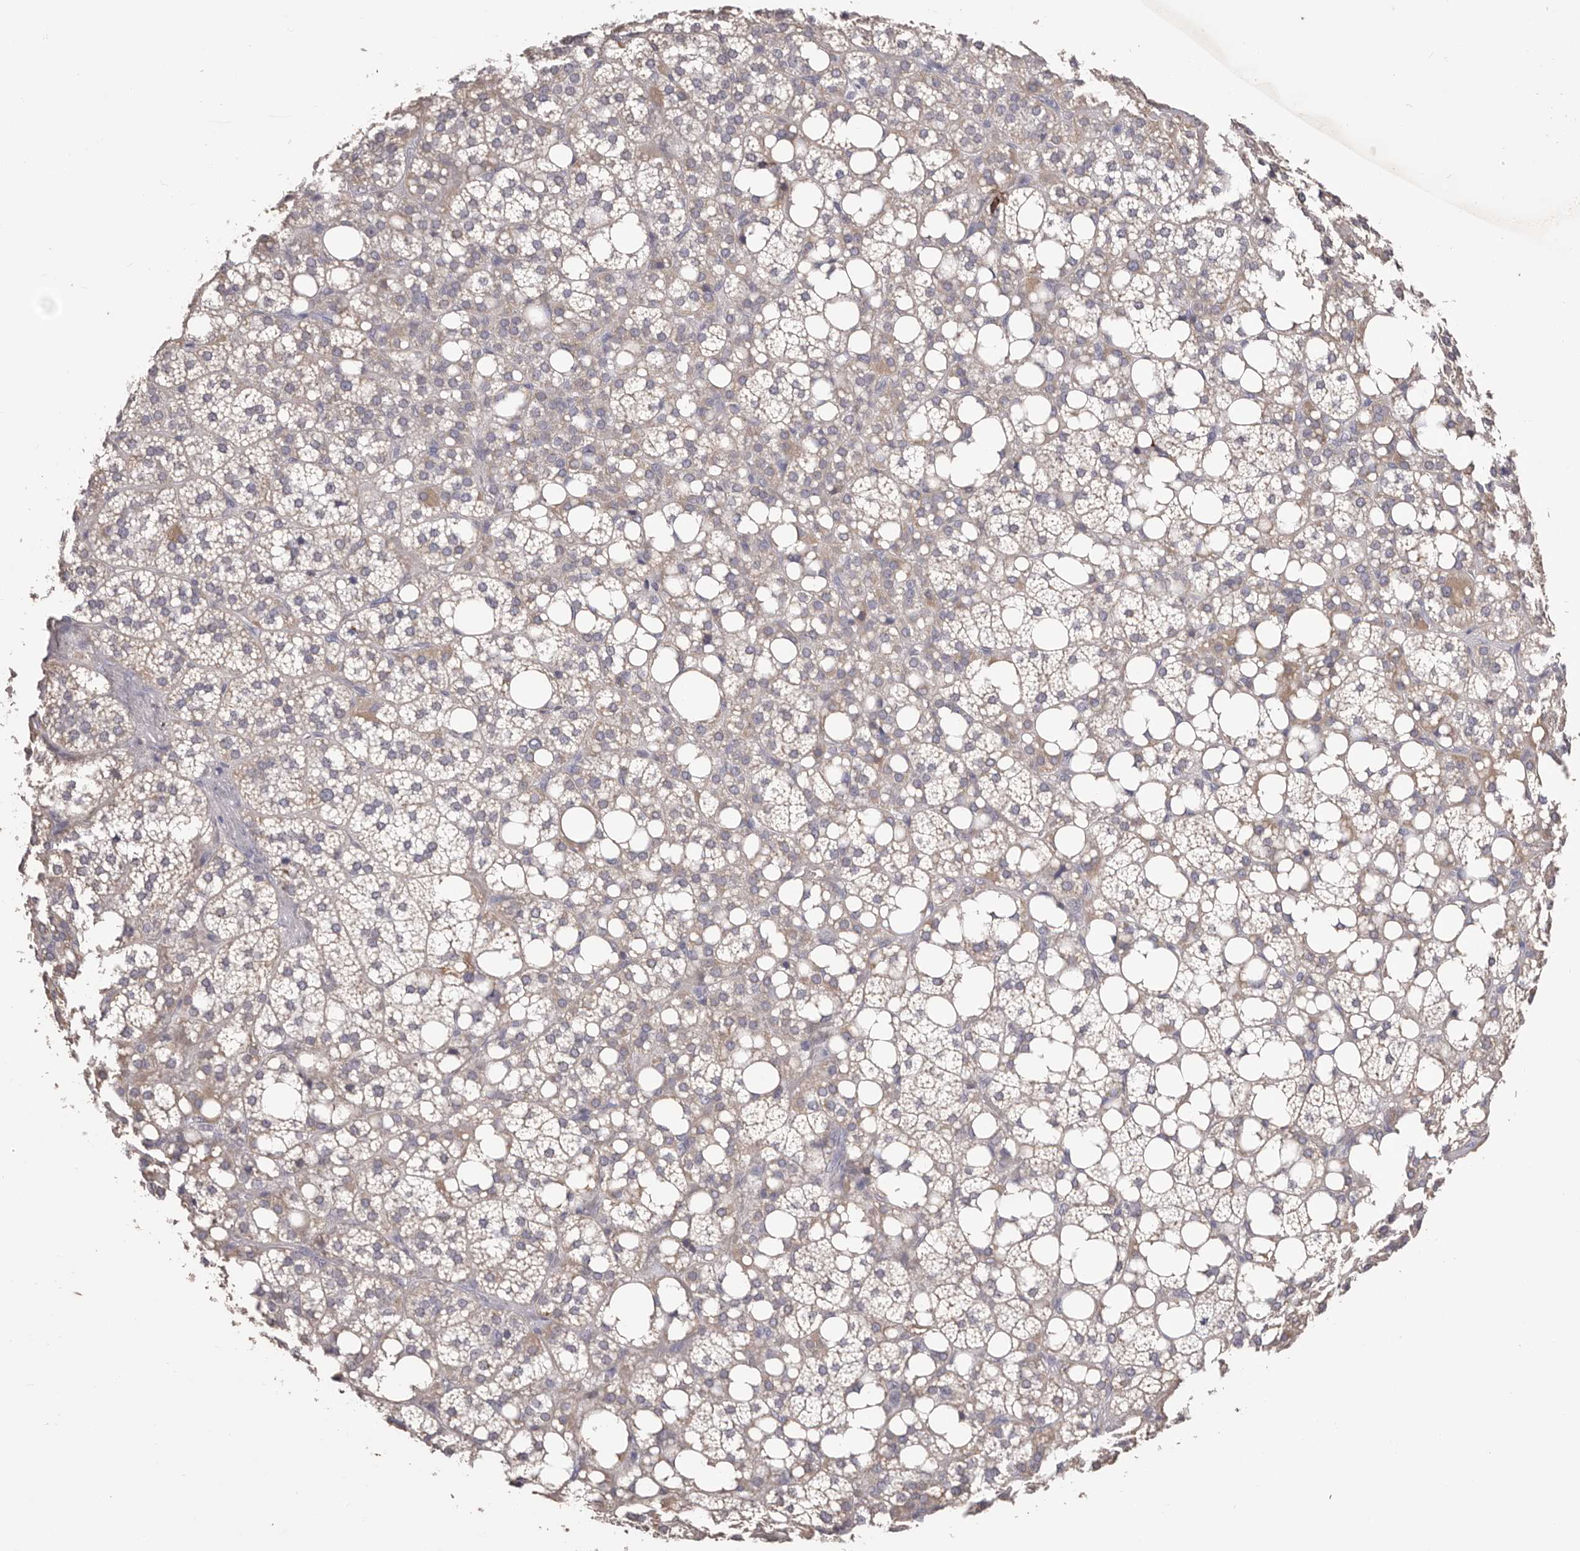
{"staining": {"intensity": "weak", "quantity": "<25%", "location": "cytoplasmic/membranous"}, "tissue": "adrenal gland", "cell_type": "Glandular cells", "image_type": "normal", "snomed": [{"axis": "morphology", "description": "Normal tissue, NOS"}, {"axis": "topography", "description": "Adrenal gland"}], "caption": "This is an IHC histopathology image of unremarkable adrenal gland. There is no expression in glandular cells.", "gene": "COL6A1", "patient": {"sex": "female", "age": 59}}